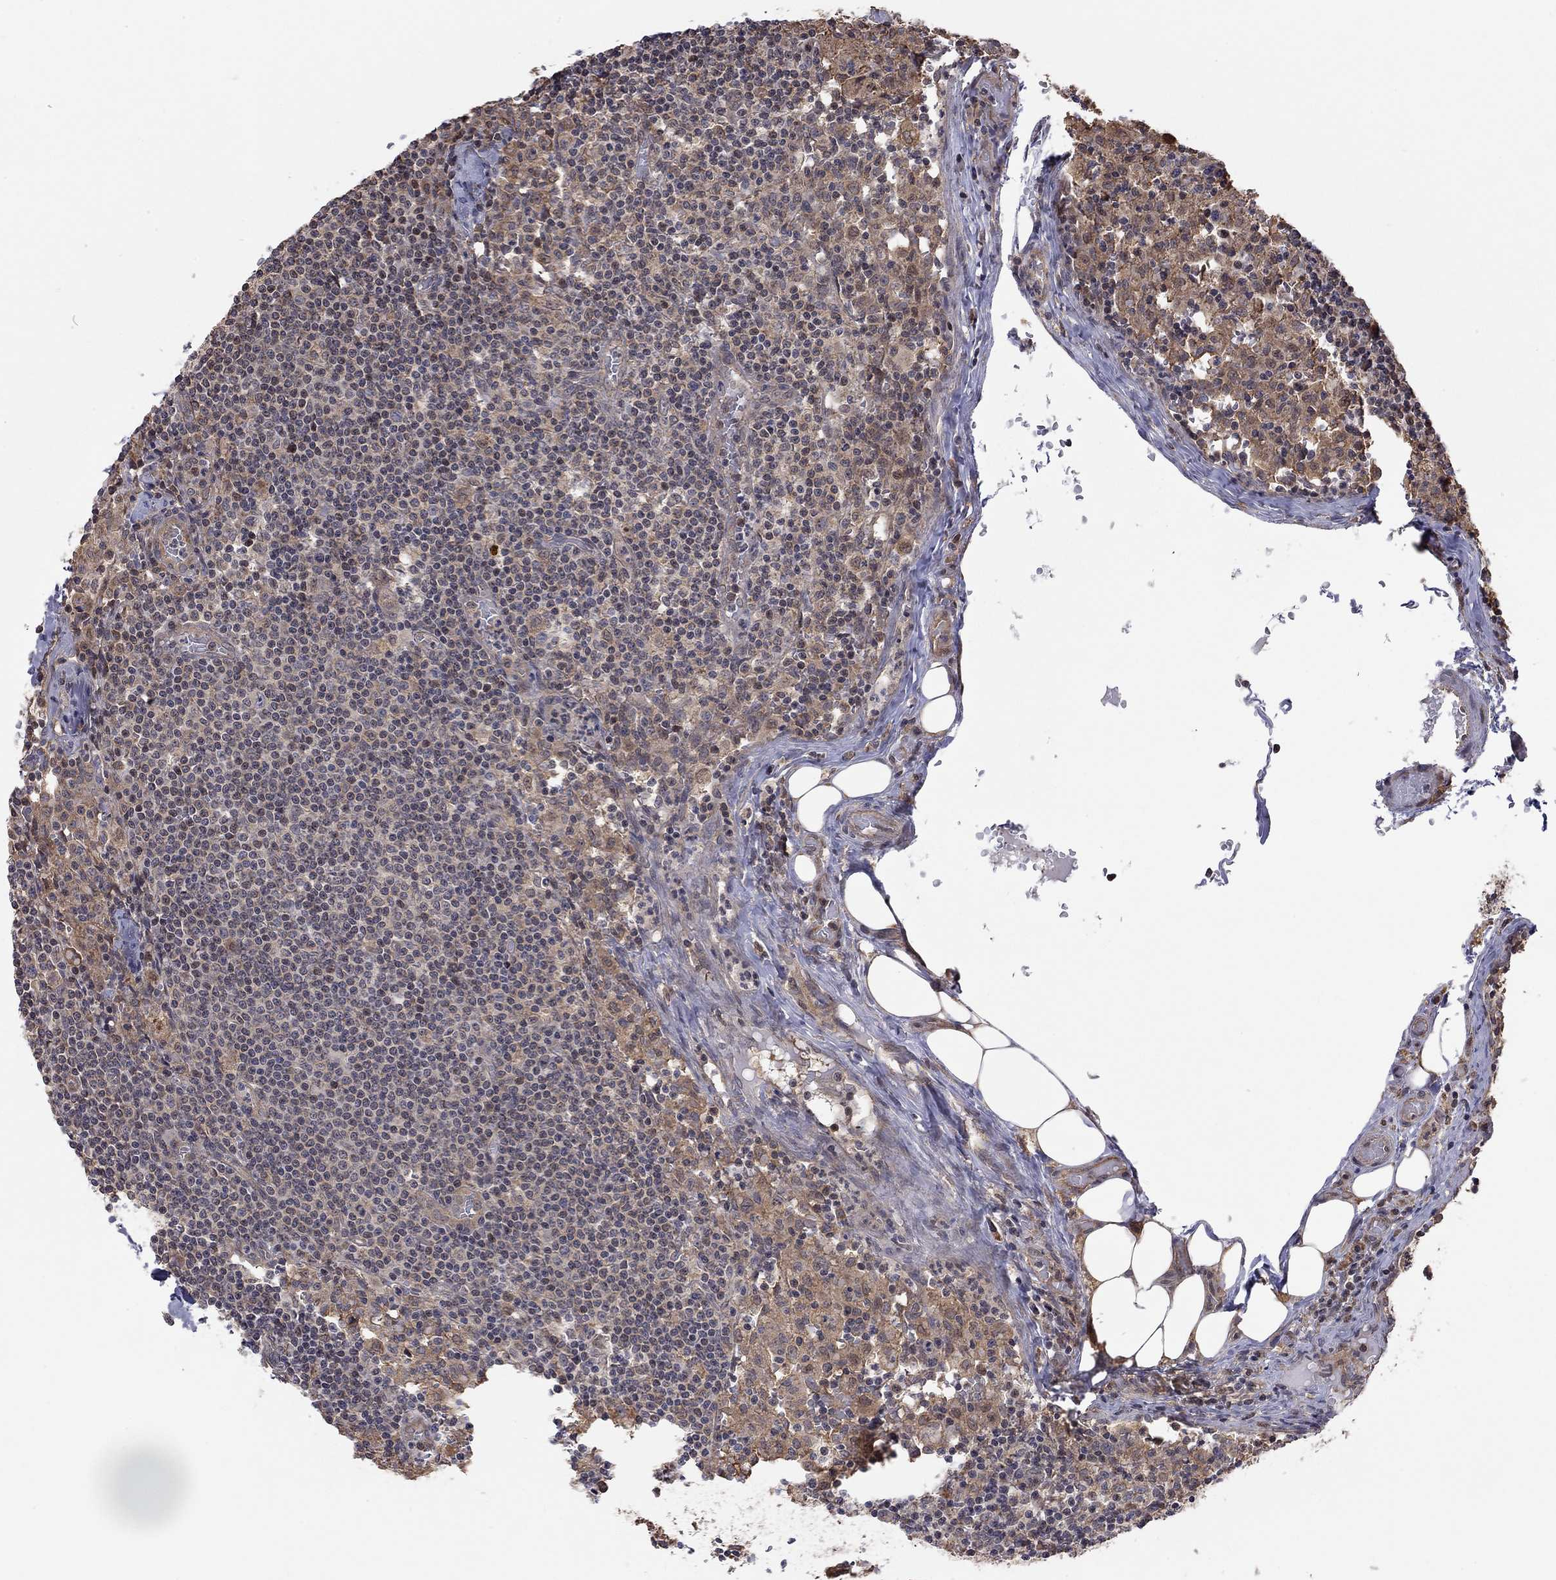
{"staining": {"intensity": "negative", "quantity": "none", "location": "none"}, "tissue": "lymph node", "cell_type": "Germinal center cells", "image_type": "normal", "snomed": [{"axis": "morphology", "description": "Normal tissue, NOS"}, {"axis": "topography", "description": "Lymph node"}], "caption": "The immunohistochemistry micrograph has no significant expression in germinal center cells of lymph node.", "gene": "TDP1", "patient": {"sex": "male", "age": 62}}